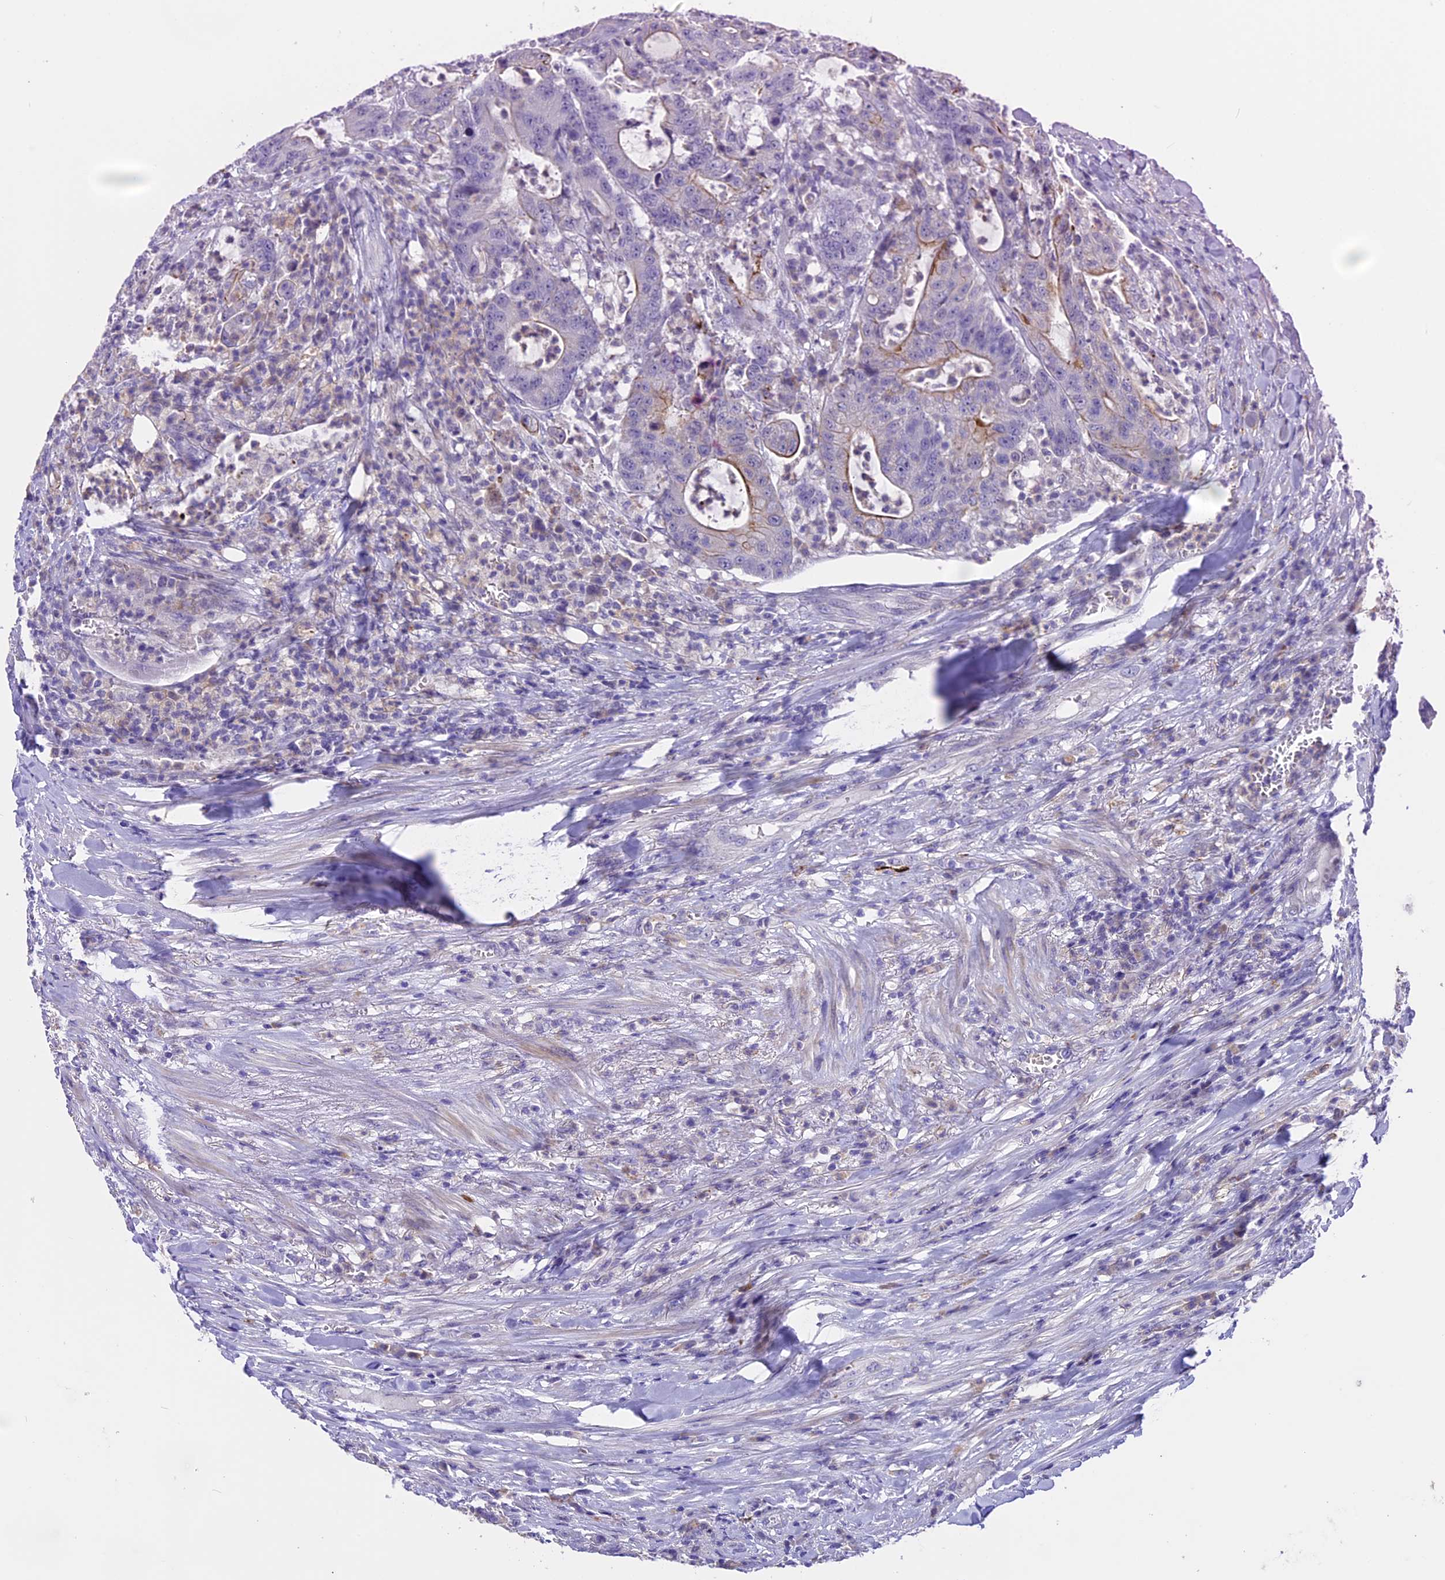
{"staining": {"intensity": "moderate", "quantity": "<25%", "location": "cytoplasmic/membranous"}, "tissue": "colorectal cancer", "cell_type": "Tumor cells", "image_type": "cancer", "snomed": [{"axis": "morphology", "description": "Adenocarcinoma, NOS"}, {"axis": "topography", "description": "Colon"}], "caption": "The micrograph reveals a brown stain indicating the presence of a protein in the cytoplasmic/membranous of tumor cells in colorectal adenocarcinoma. Immunohistochemistry stains the protein in brown and the nuclei are stained blue.", "gene": "NOD2", "patient": {"sex": "female", "age": 84}}